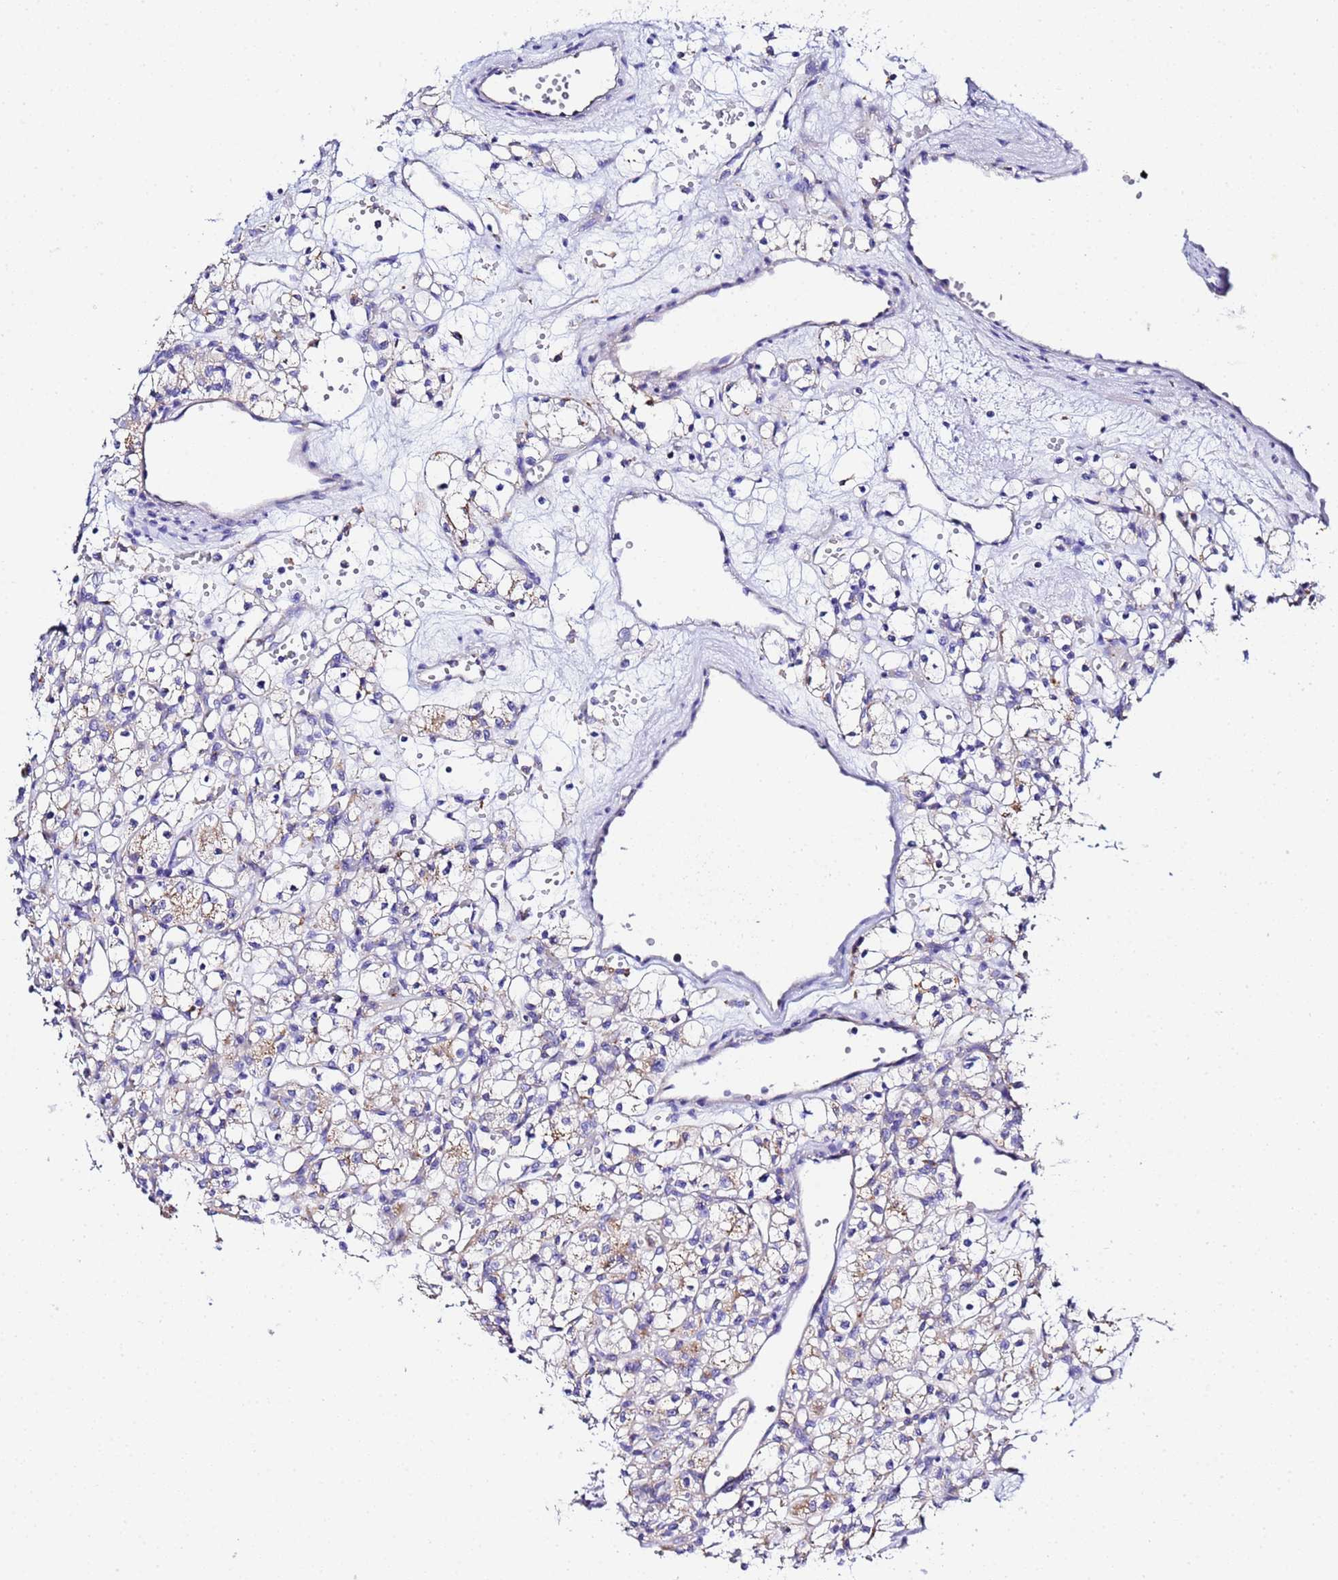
{"staining": {"intensity": "moderate", "quantity": "<25%", "location": "cytoplasmic/membranous"}, "tissue": "renal cancer", "cell_type": "Tumor cells", "image_type": "cancer", "snomed": [{"axis": "morphology", "description": "Adenocarcinoma, NOS"}, {"axis": "topography", "description": "Kidney"}], "caption": "Immunohistochemistry (IHC) micrograph of renal cancer stained for a protein (brown), which demonstrates low levels of moderate cytoplasmic/membranous positivity in approximately <25% of tumor cells.", "gene": "VTI1B", "patient": {"sex": "female", "age": 59}}